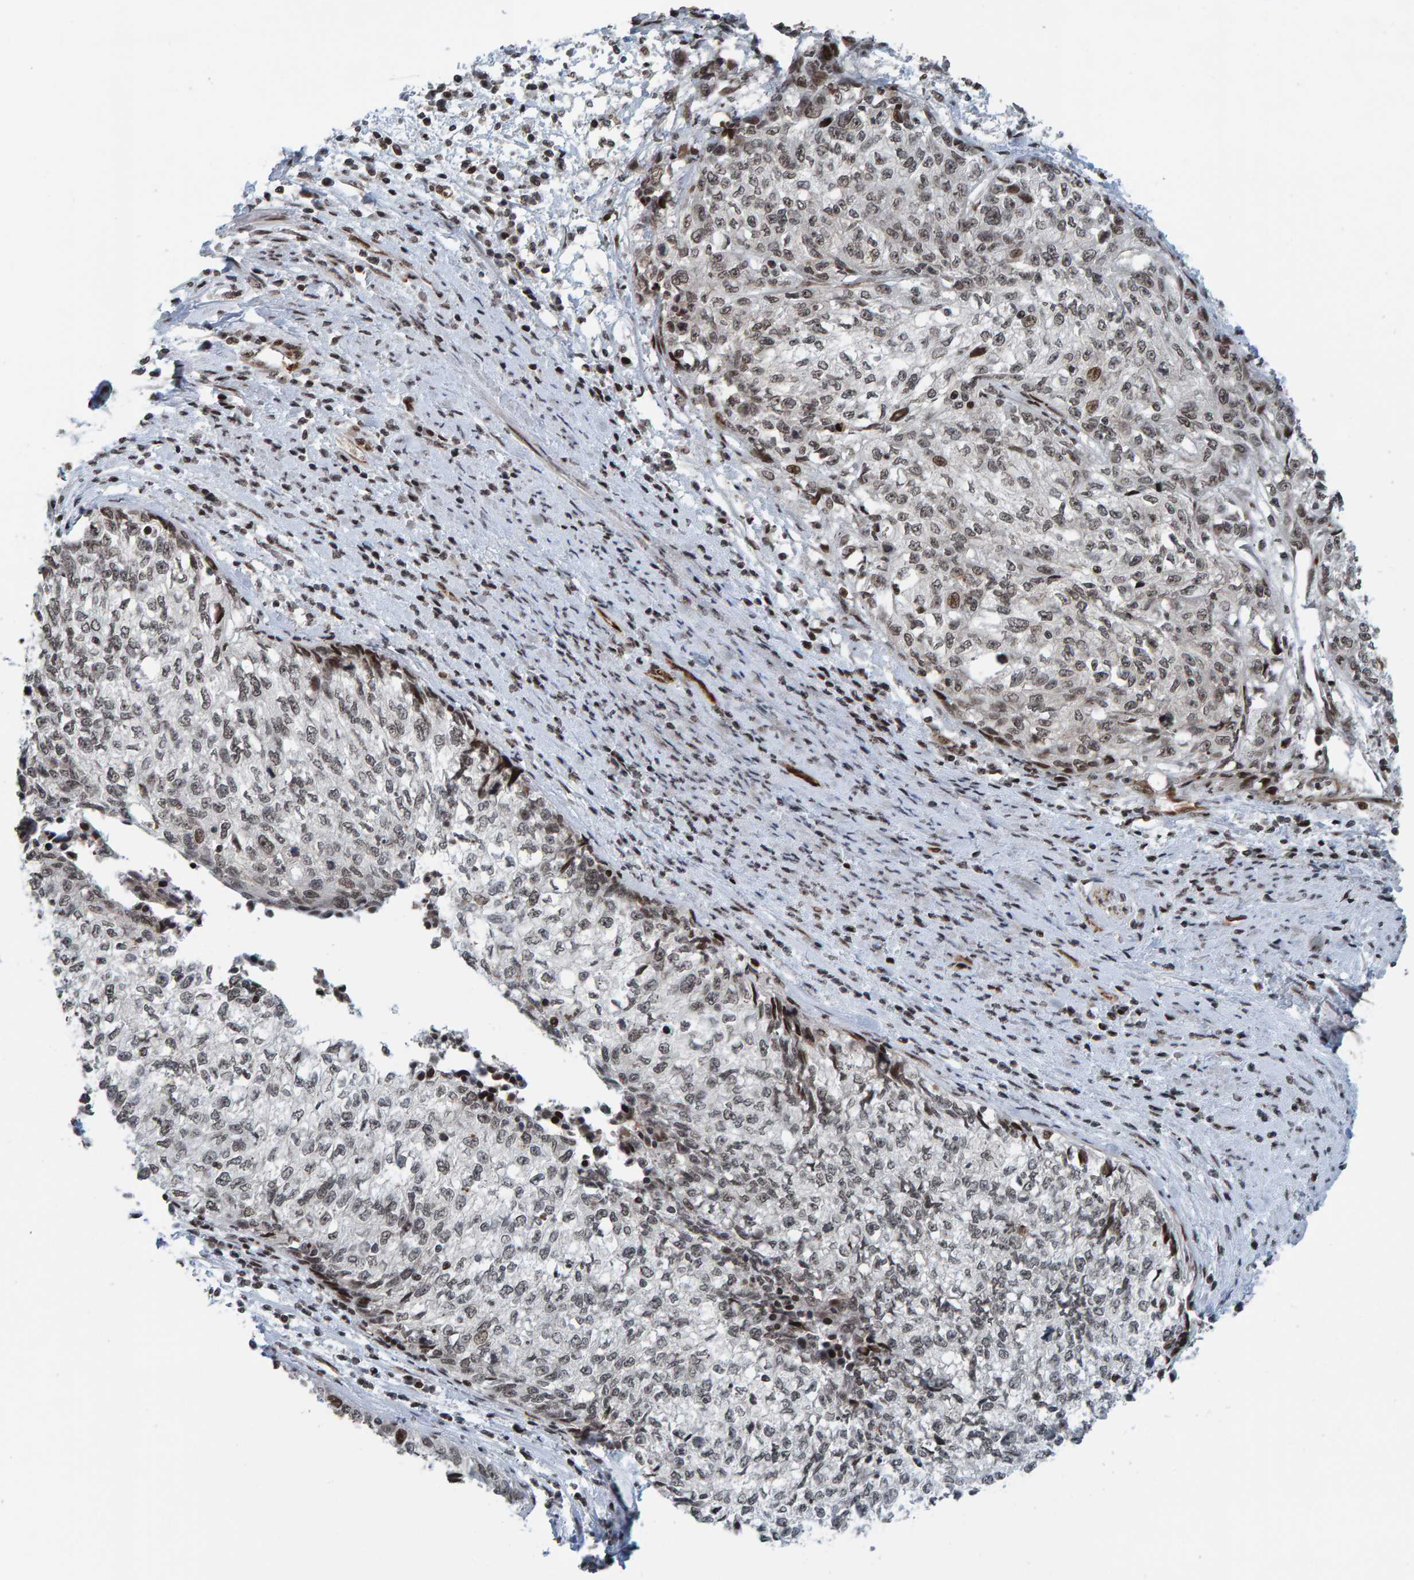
{"staining": {"intensity": "moderate", "quantity": "<25%", "location": "nuclear"}, "tissue": "cervical cancer", "cell_type": "Tumor cells", "image_type": "cancer", "snomed": [{"axis": "morphology", "description": "Squamous cell carcinoma, NOS"}, {"axis": "topography", "description": "Cervix"}], "caption": "Protein analysis of cervical cancer (squamous cell carcinoma) tissue displays moderate nuclear positivity in approximately <25% of tumor cells.", "gene": "ZNF366", "patient": {"sex": "female", "age": 57}}